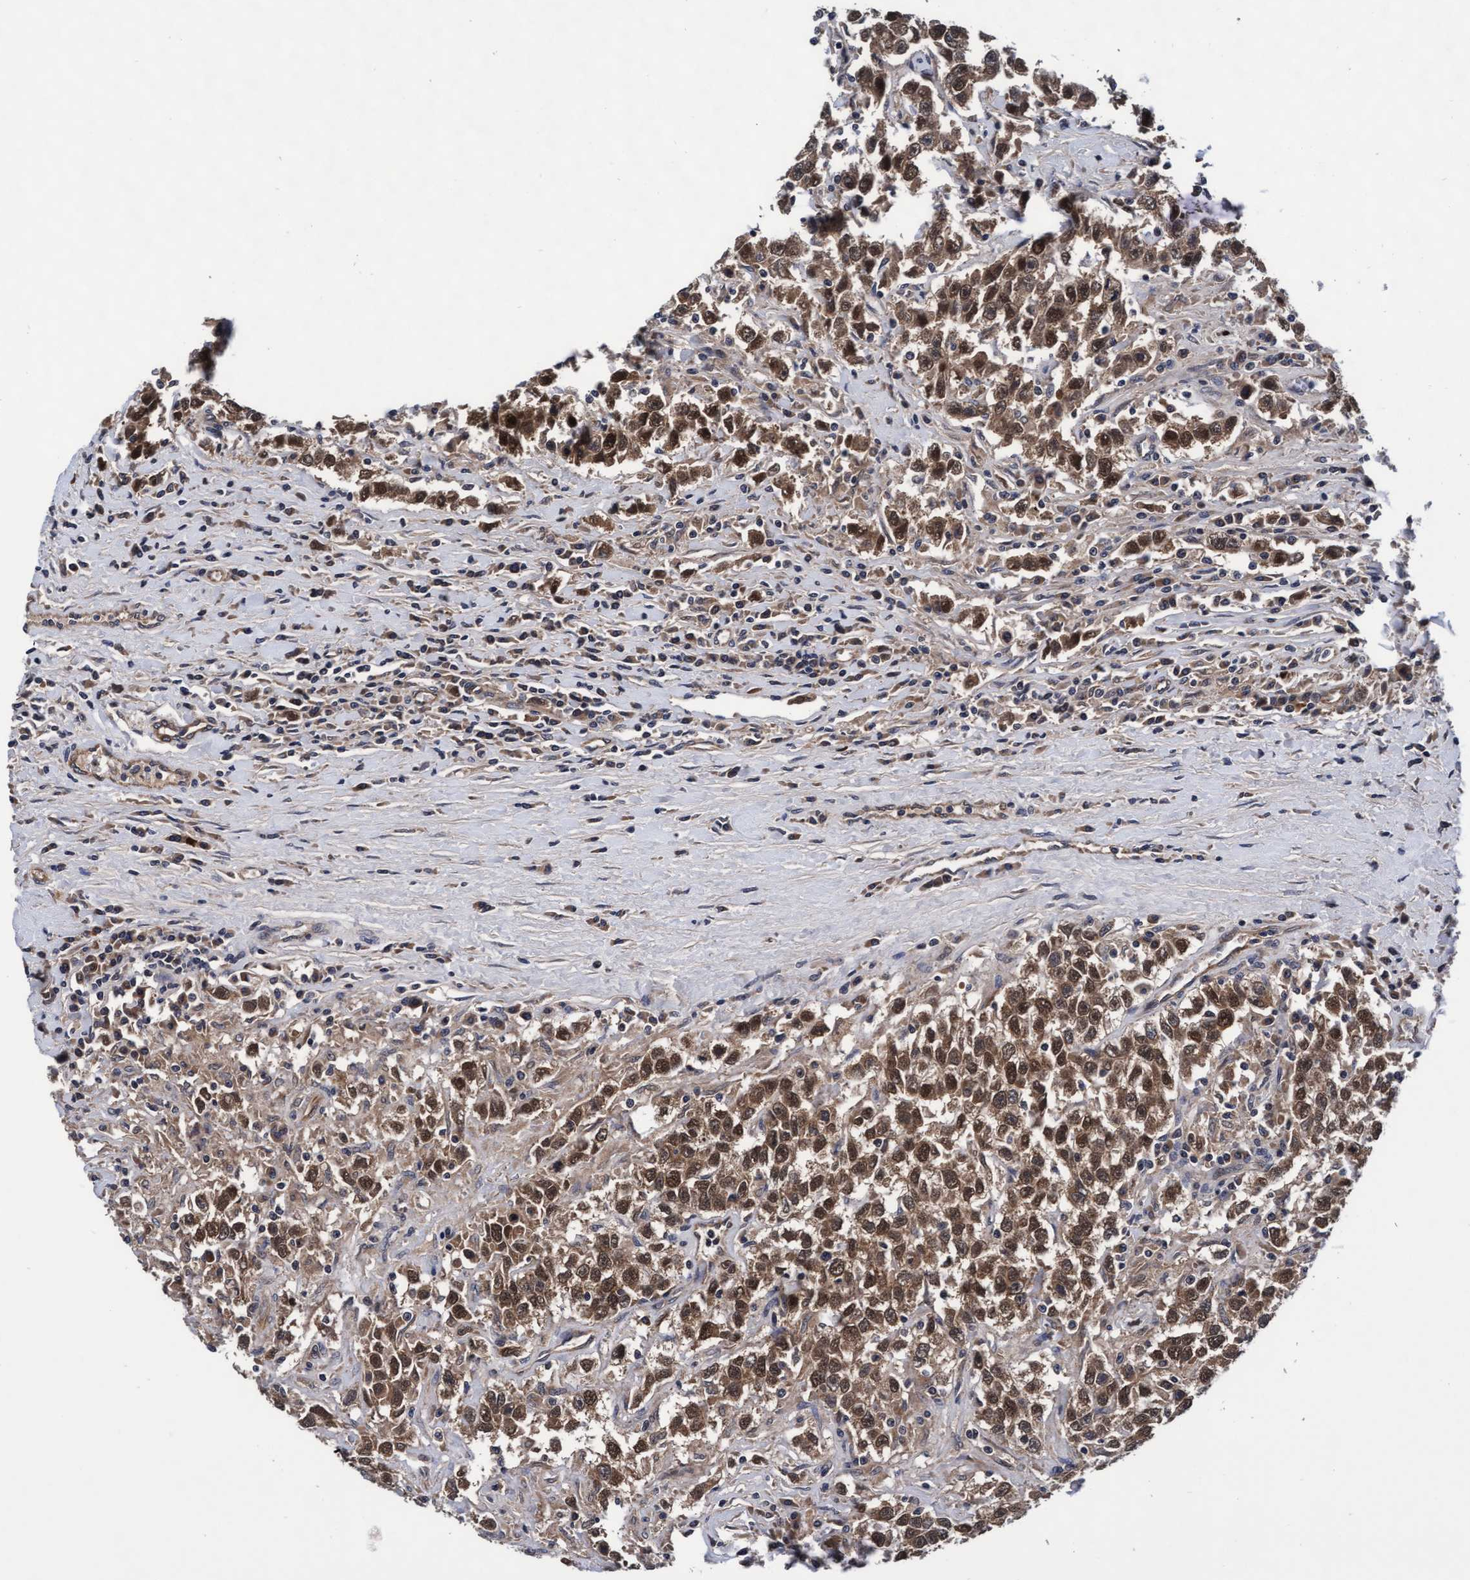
{"staining": {"intensity": "moderate", "quantity": ">75%", "location": "cytoplasmic/membranous,nuclear"}, "tissue": "testis cancer", "cell_type": "Tumor cells", "image_type": "cancer", "snomed": [{"axis": "morphology", "description": "Seminoma, NOS"}, {"axis": "topography", "description": "Testis"}], "caption": "Immunohistochemical staining of seminoma (testis) demonstrates medium levels of moderate cytoplasmic/membranous and nuclear protein expression in approximately >75% of tumor cells.", "gene": "EFCAB13", "patient": {"sex": "male", "age": 41}}